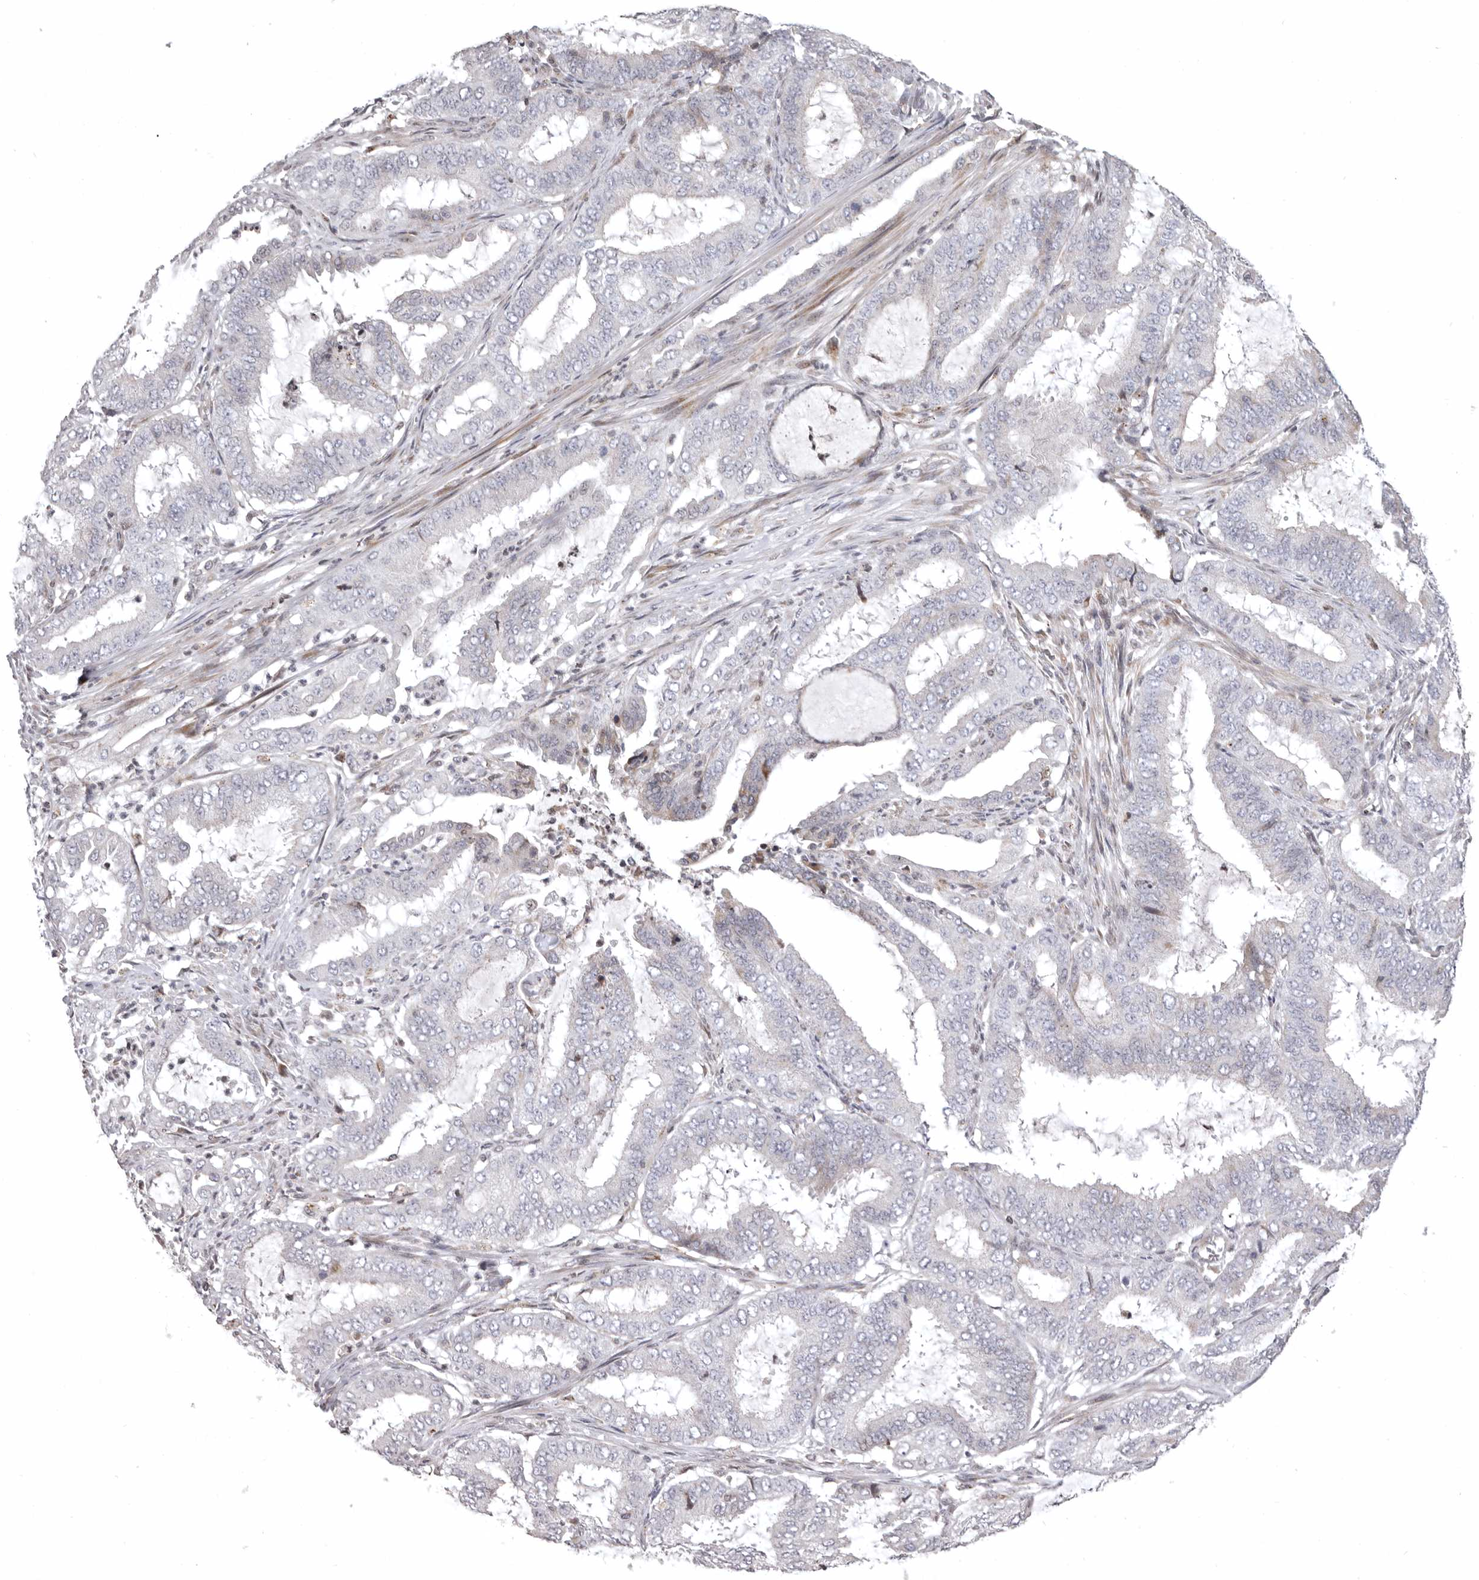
{"staining": {"intensity": "negative", "quantity": "none", "location": "none"}, "tissue": "endometrial cancer", "cell_type": "Tumor cells", "image_type": "cancer", "snomed": [{"axis": "morphology", "description": "Adenocarcinoma, NOS"}, {"axis": "topography", "description": "Endometrium"}], "caption": "Human endometrial cancer (adenocarcinoma) stained for a protein using immunohistochemistry (IHC) reveals no positivity in tumor cells.", "gene": "AZIN1", "patient": {"sex": "female", "age": 51}}